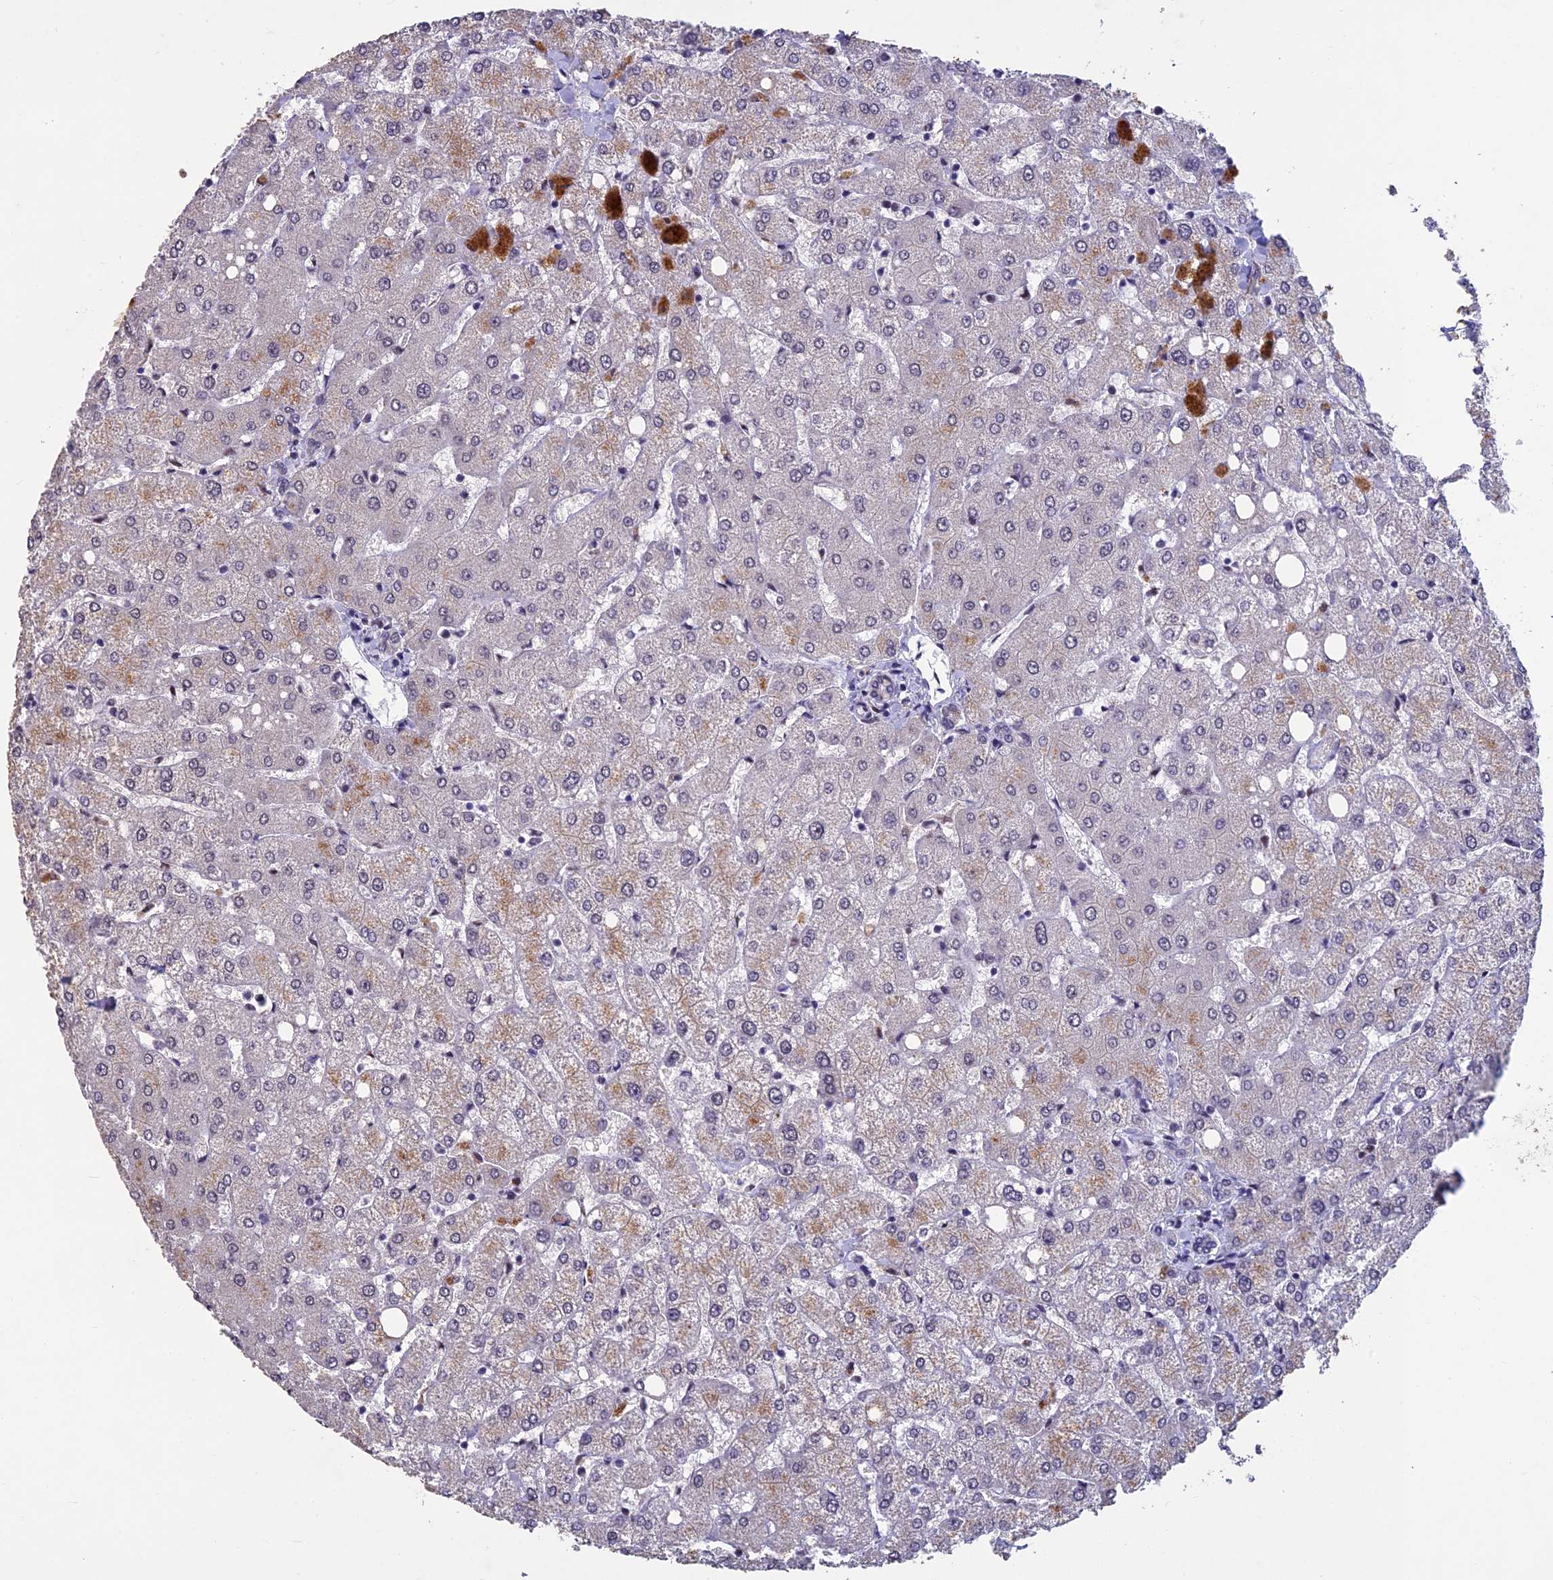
{"staining": {"intensity": "weak", "quantity": "25%-75%", "location": "cytoplasmic/membranous"}, "tissue": "liver", "cell_type": "Cholangiocytes", "image_type": "normal", "snomed": [{"axis": "morphology", "description": "Normal tissue, NOS"}, {"axis": "topography", "description": "Liver"}], "caption": "Normal liver was stained to show a protein in brown. There is low levels of weak cytoplasmic/membranous expression in about 25%-75% of cholangiocytes. (DAB (3,3'-diaminobenzidine) IHC, brown staining for protein, blue staining for nuclei).", "gene": "RNF40", "patient": {"sex": "female", "age": 54}}